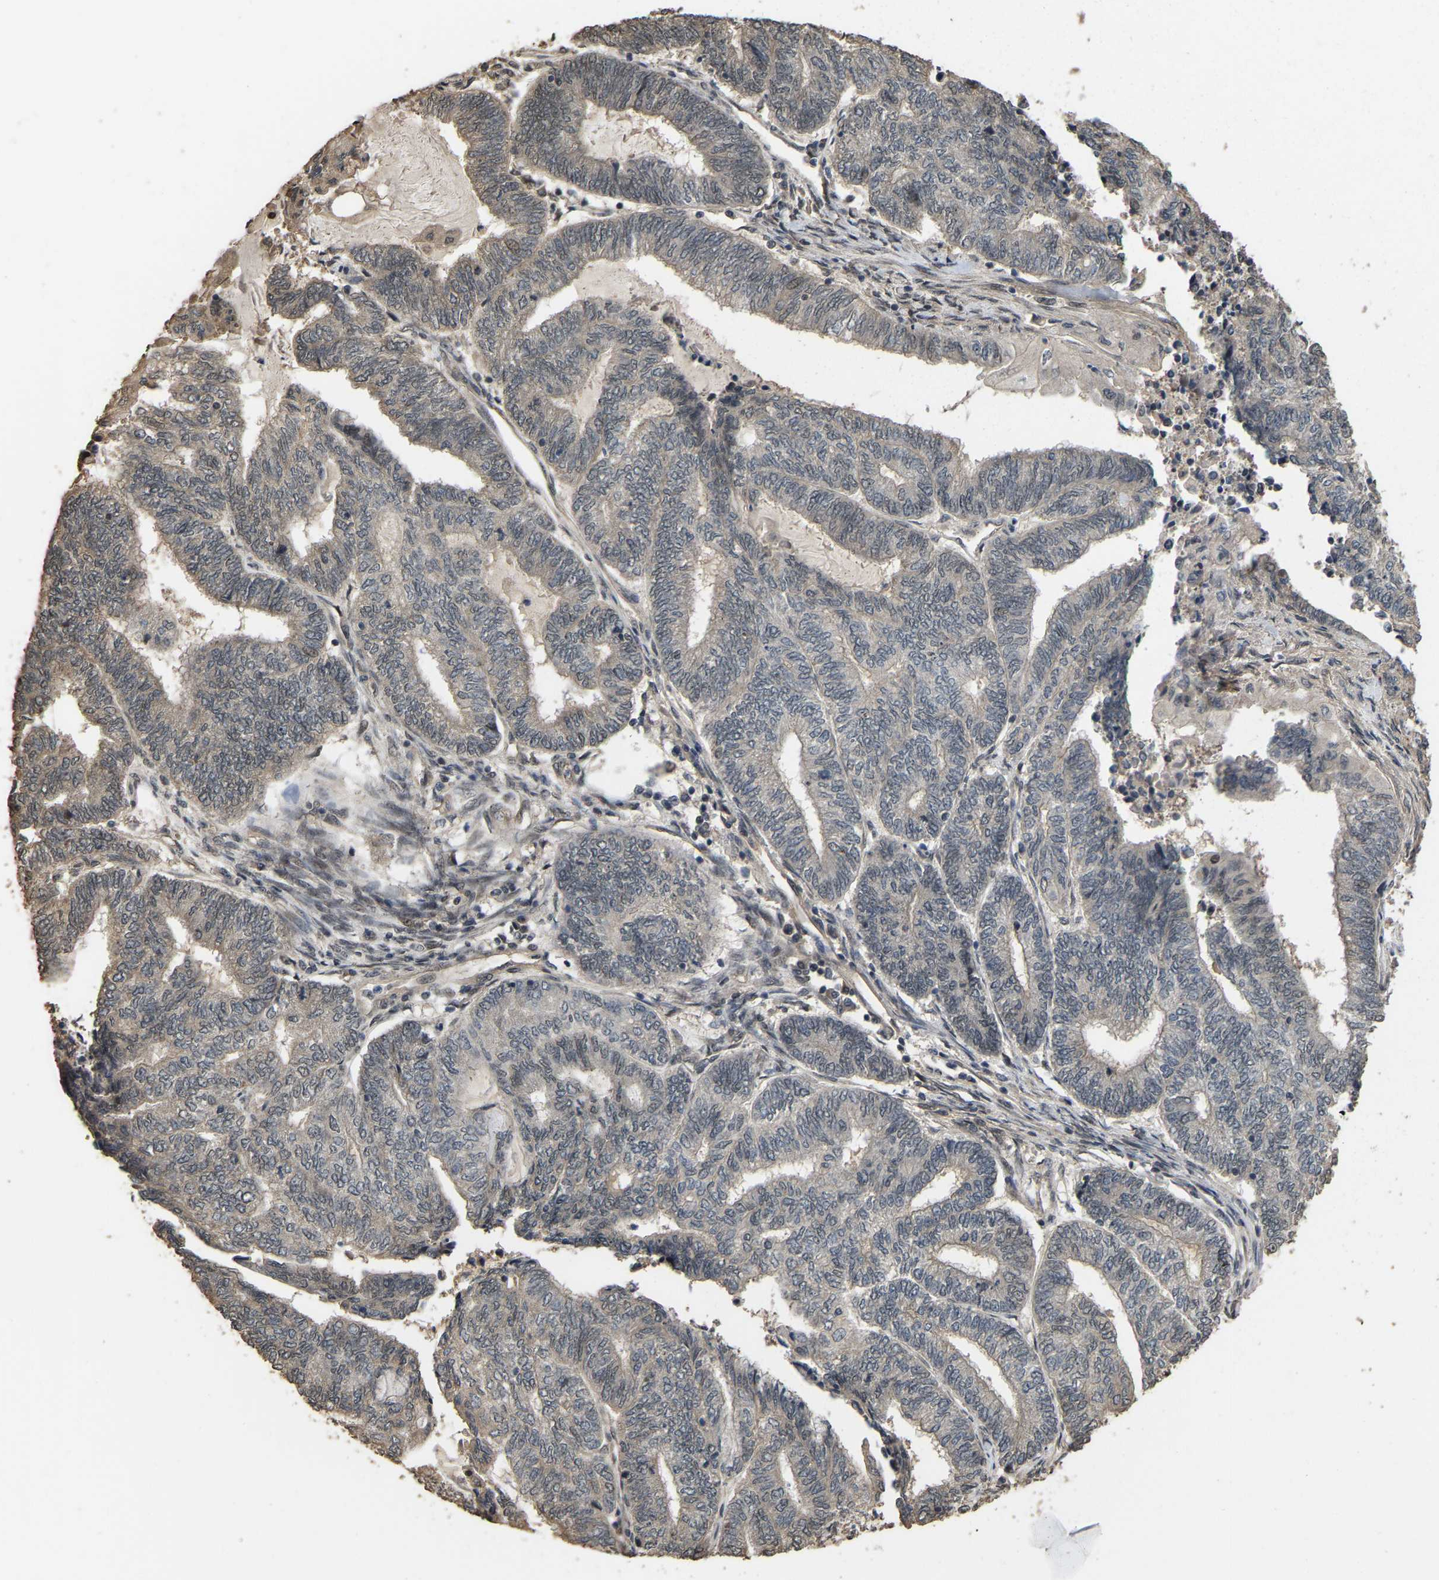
{"staining": {"intensity": "negative", "quantity": "none", "location": "none"}, "tissue": "endometrial cancer", "cell_type": "Tumor cells", "image_type": "cancer", "snomed": [{"axis": "morphology", "description": "Adenocarcinoma, NOS"}, {"axis": "topography", "description": "Uterus"}, {"axis": "topography", "description": "Endometrium"}], "caption": "This is an immunohistochemistry (IHC) photomicrograph of endometrial adenocarcinoma. There is no positivity in tumor cells.", "gene": "ARHGAP23", "patient": {"sex": "female", "age": 70}}